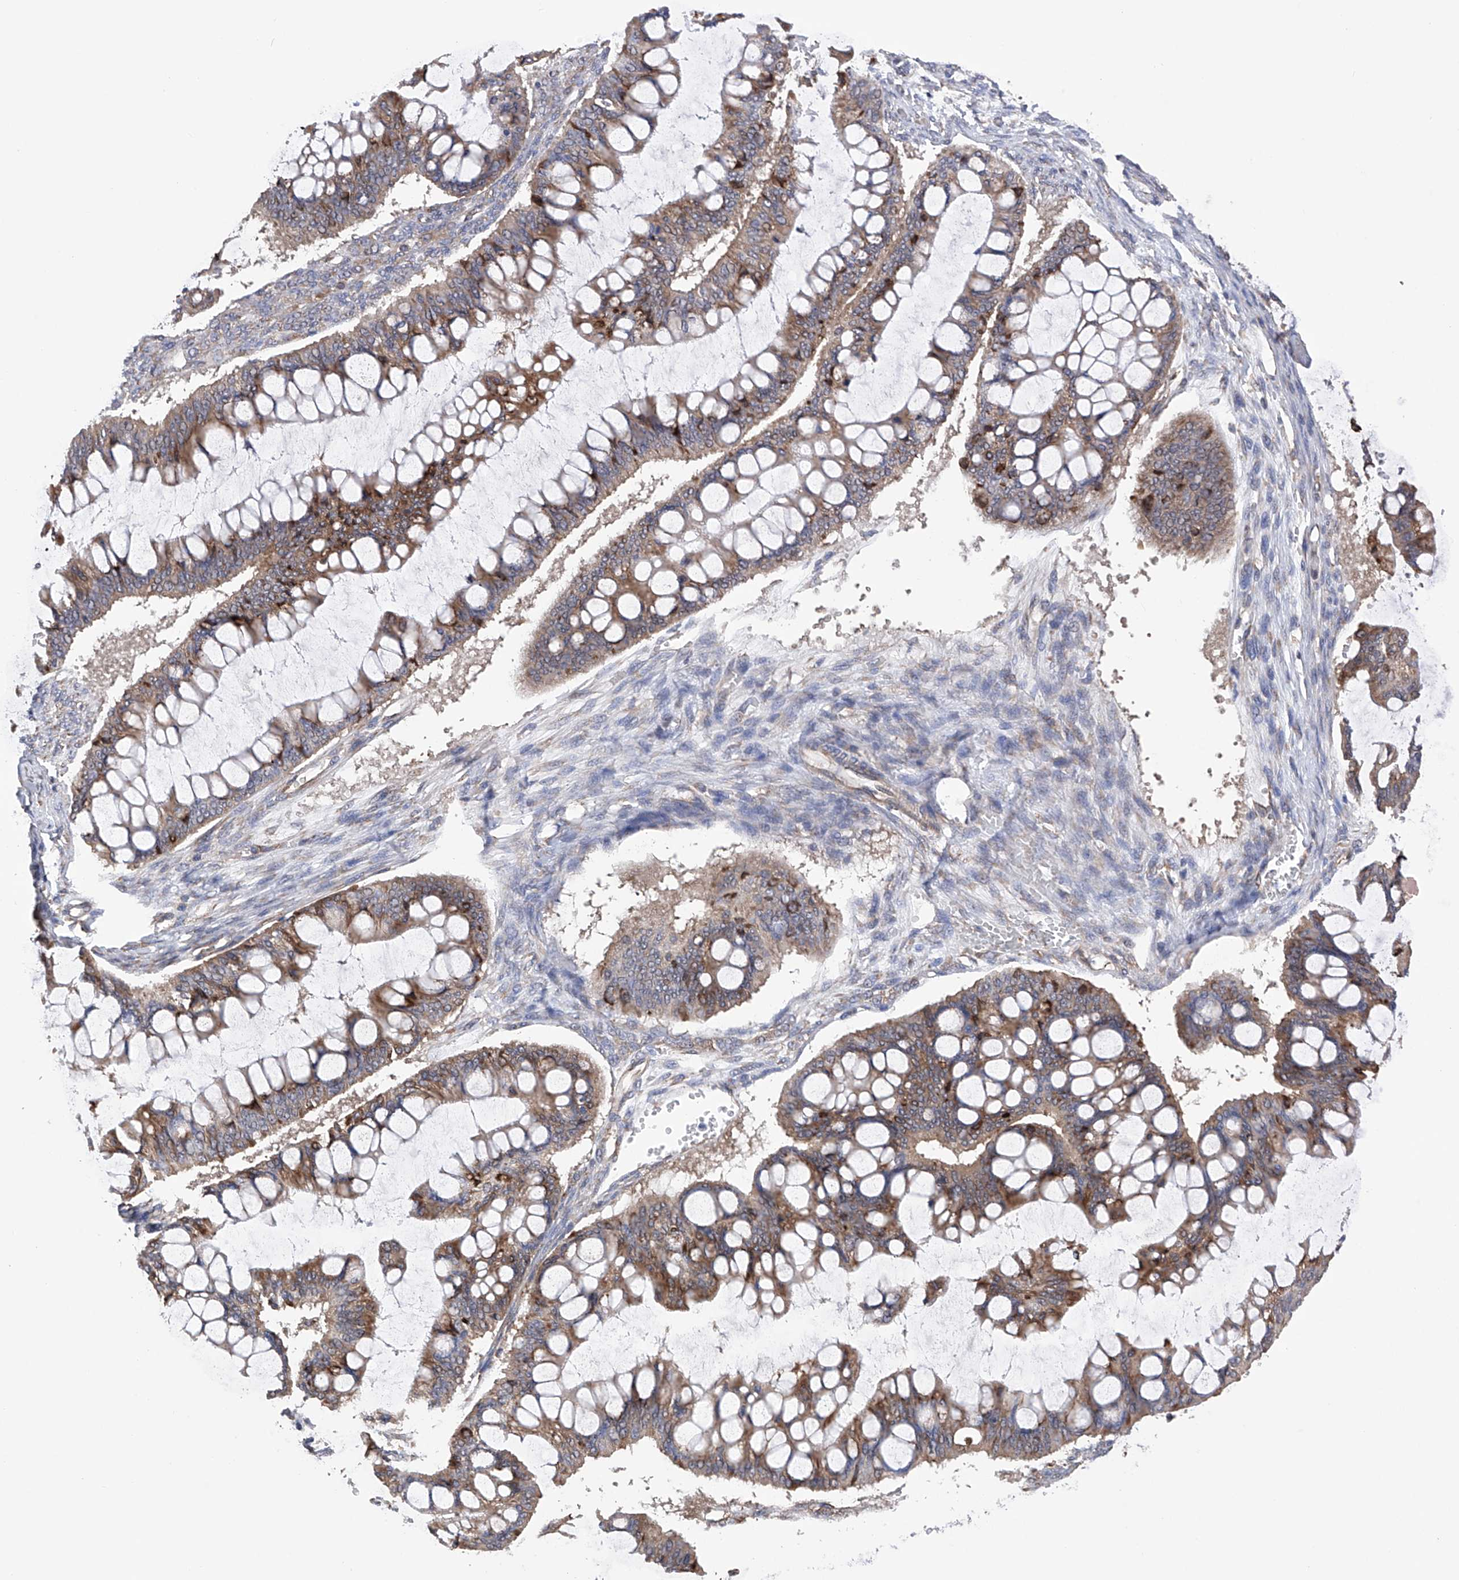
{"staining": {"intensity": "moderate", "quantity": "25%-75%", "location": "cytoplasmic/membranous"}, "tissue": "ovarian cancer", "cell_type": "Tumor cells", "image_type": "cancer", "snomed": [{"axis": "morphology", "description": "Cystadenocarcinoma, mucinous, NOS"}, {"axis": "topography", "description": "Ovary"}], "caption": "A brown stain labels moderate cytoplasmic/membranous staining of a protein in human ovarian mucinous cystadenocarcinoma tumor cells.", "gene": "DNAH8", "patient": {"sex": "female", "age": 73}}